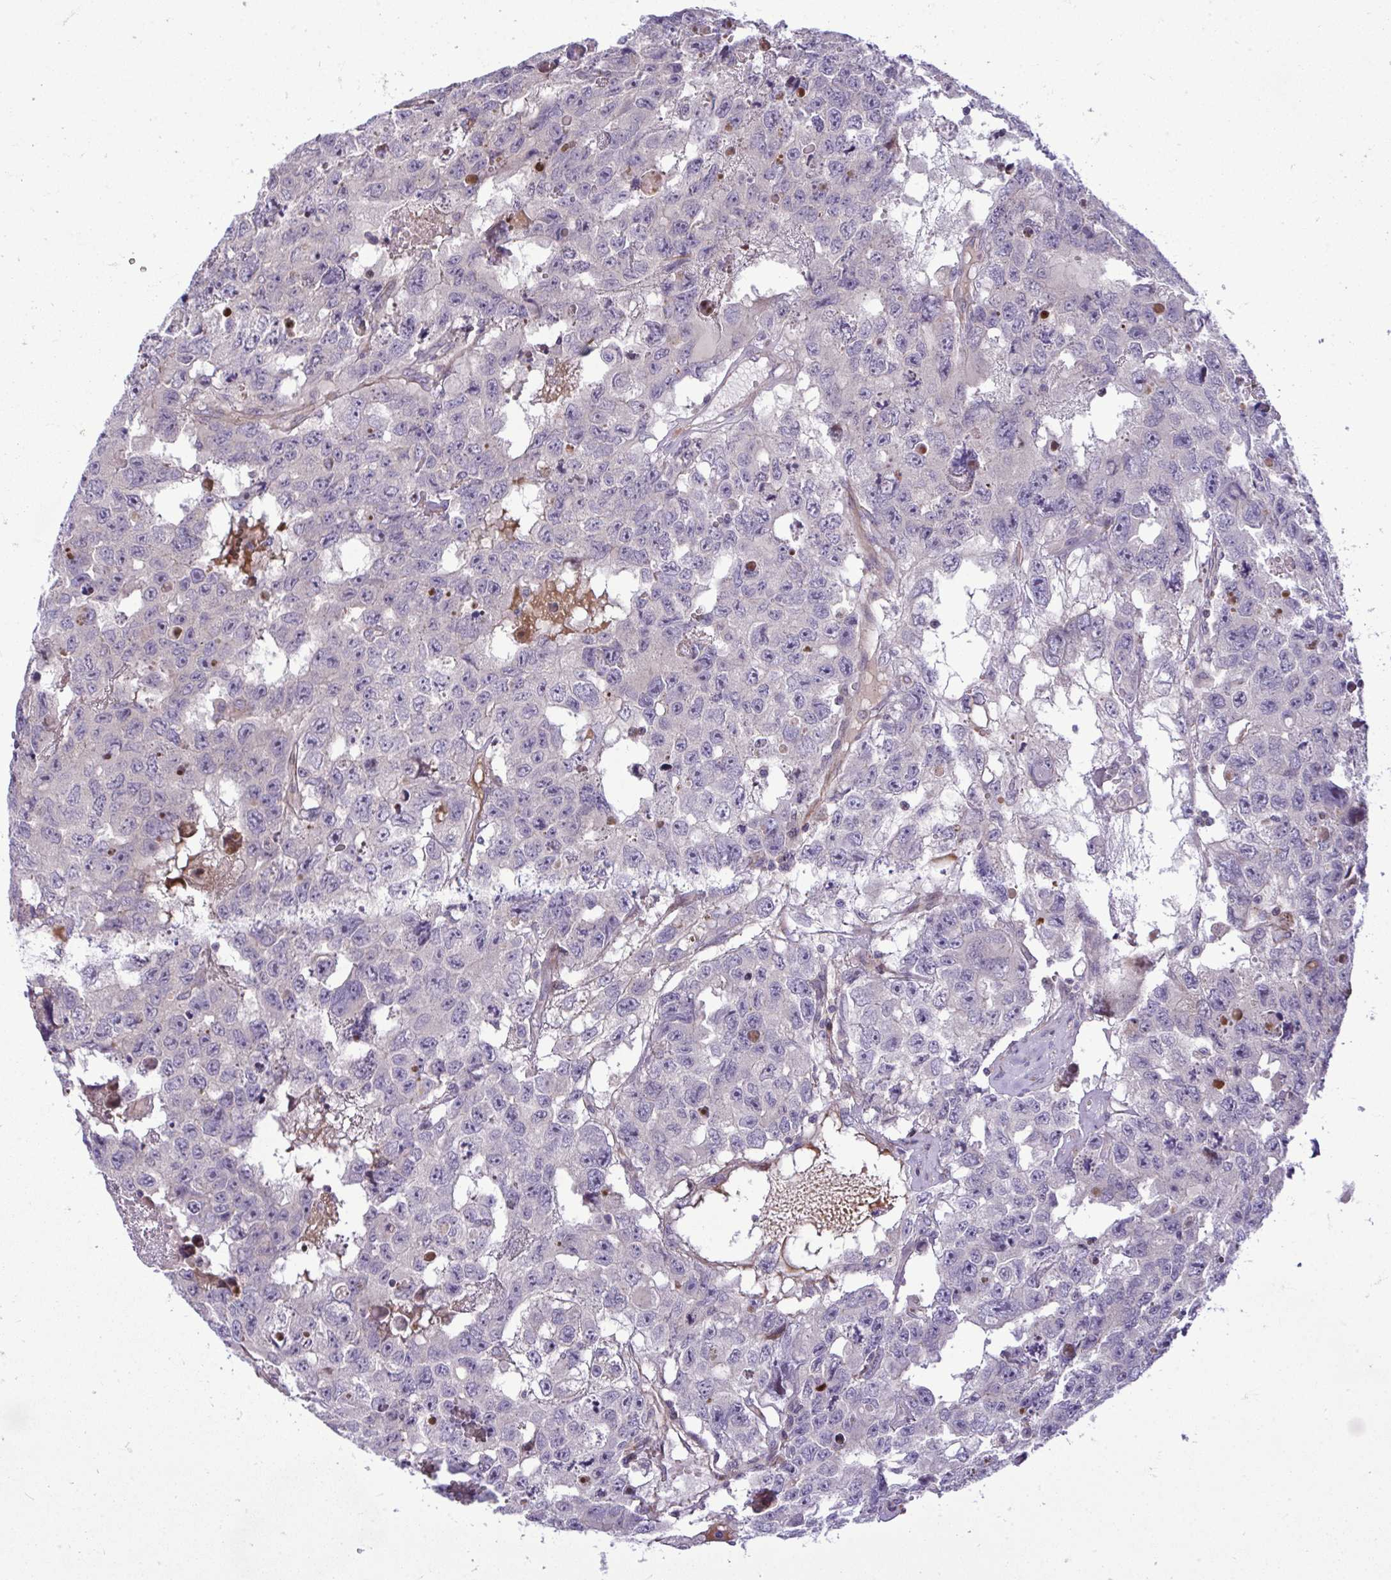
{"staining": {"intensity": "negative", "quantity": "none", "location": "none"}, "tissue": "testis cancer", "cell_type": "Tumor cells", "image_type": "cancer", "snomed": [{"axis": "morphology", "description": "Seminoma, NOS"}, {"axis": "topography", "description": "Testis"}], "caption": "Protein analysis of testis cancer (seminoma) shows no significant expression in tumor cells.", "gene": "ZSCAN9", "patient": {"sex": "male", "age": 26}}